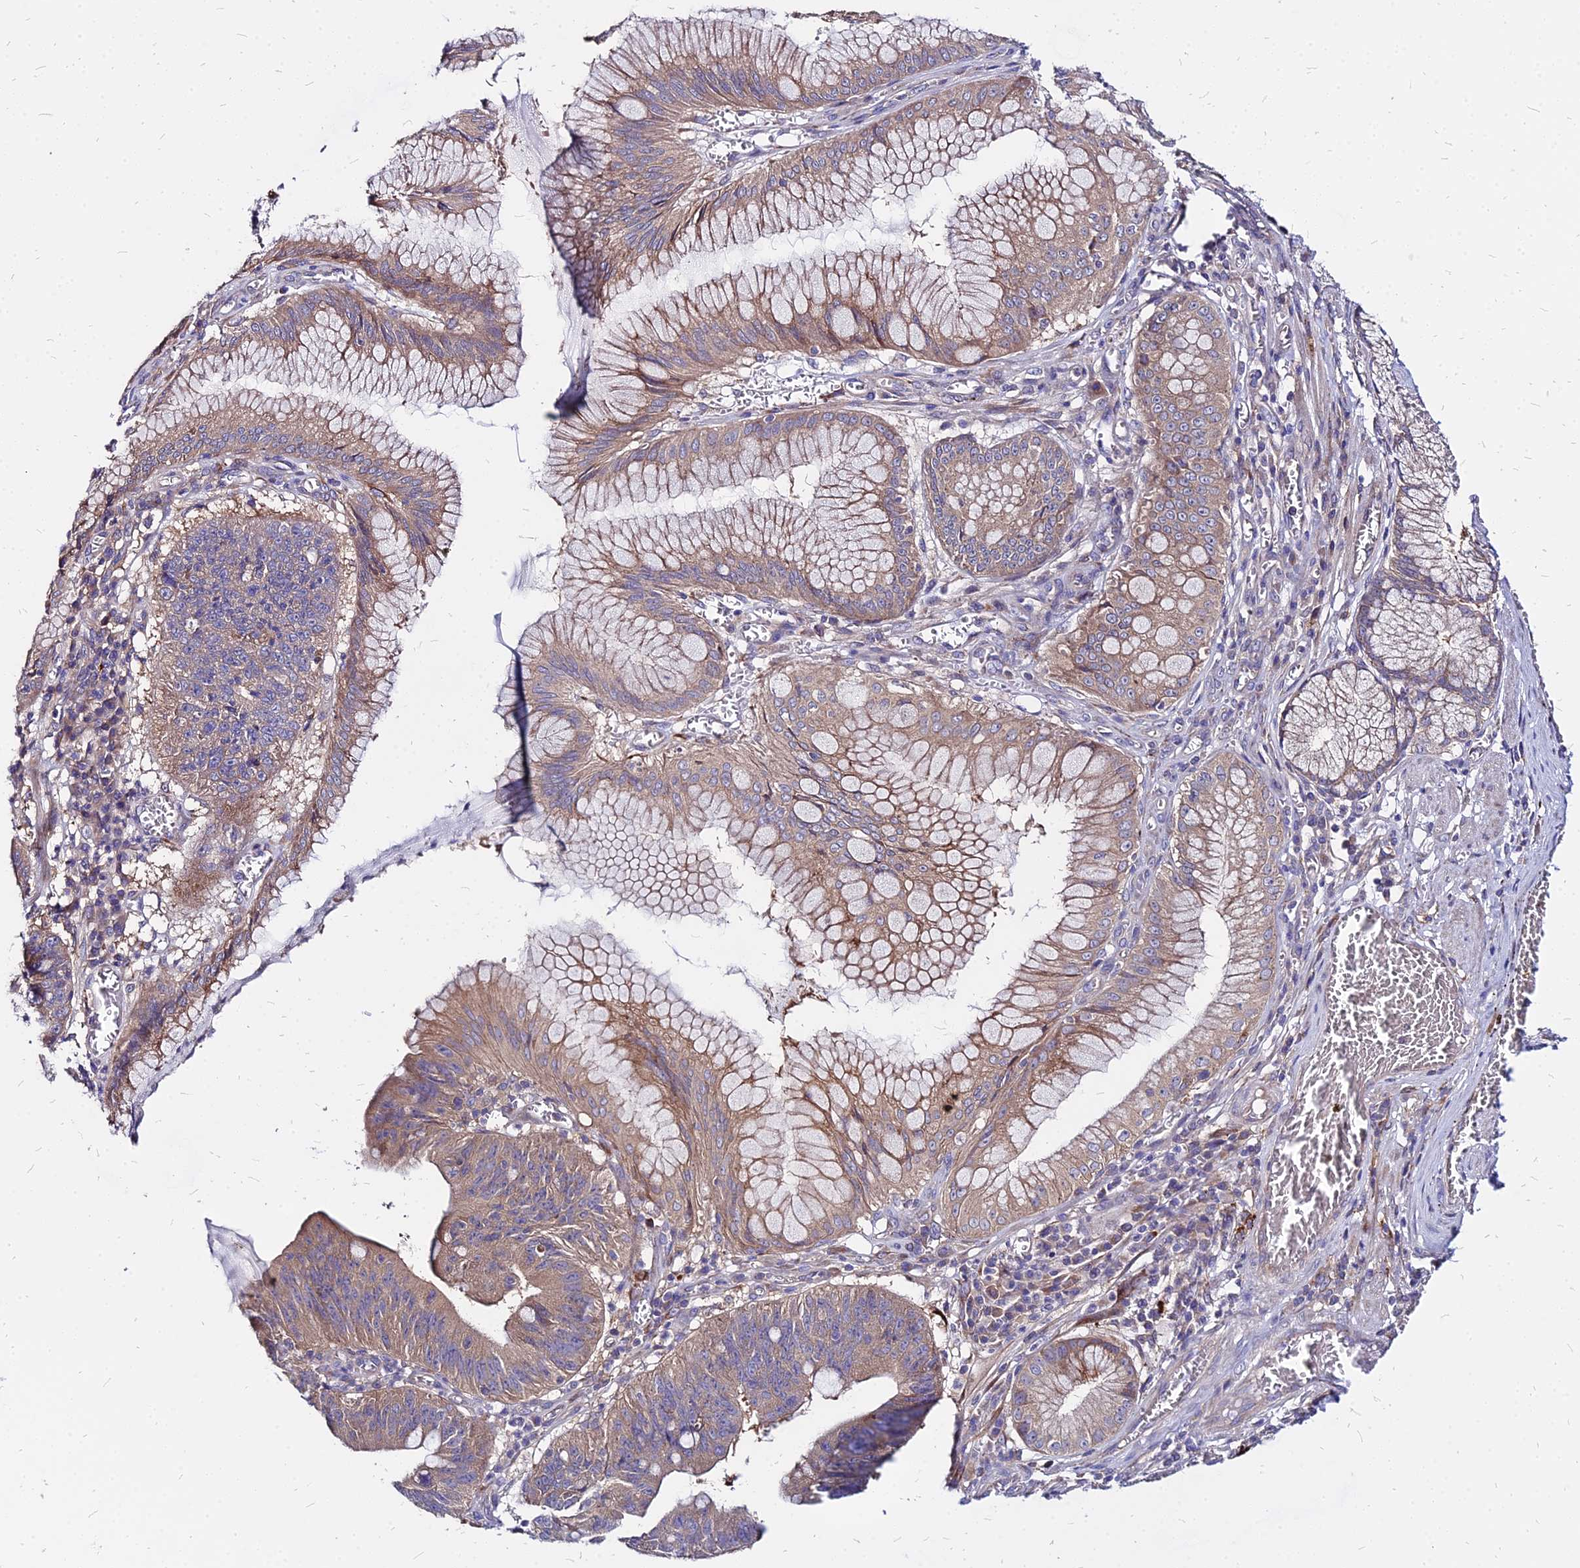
{"staining": {"intensity": "moderate", "quantity": ">75%", "location": "cytoplasmic/membranous"}, "tissue": "stomach cancer", "cell_type": "Tumor cells", "image_type": "cancer", "snomed": [{"axis": "morphology", "description": "Adenocarcinoma, NOS"}, {"axis": "topography", "description": "Stomach"}], "caption": "Human adenocarcinoma (stomach) stained for a protein (brown) reveals moderate cytoplasmic/membranous positive expression in about >75% of tumor cells.", "gene": "COMMD10", "patient": {"sex": "male", "age": 59}}